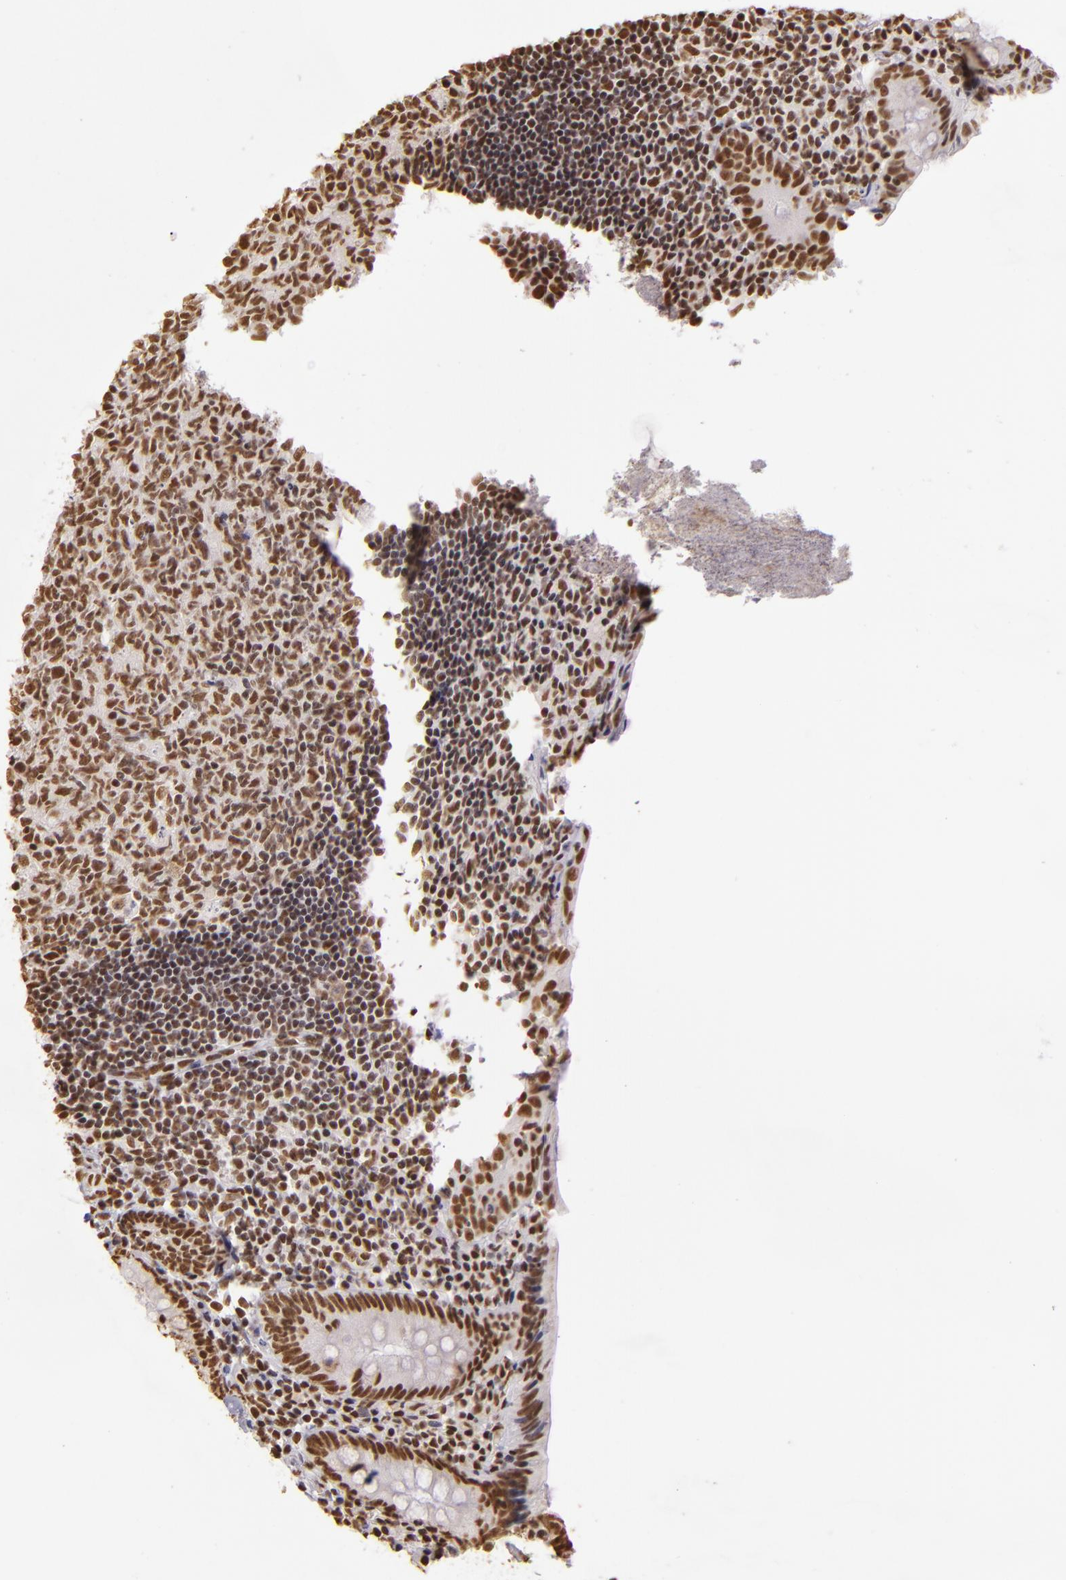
{"staining": {"intensity": "moderate", "quantity": ">75%", "location": "nuclear"}, "tissue": "appendix", "cell_type": "Glandular cells", "image_type": "normal", "snomed": [{"axis": "morphology", "description": "Normal tissue, NOS"}, {"axis": "topography", "description": "Appendix"}], "caption": "Brown immunohistochemical staining in benign human appendix shows moderate nuclear staining in approximately >75% of glandular cells. Ihc stains the protein of interest in brown and the nuclei are stained blue.", "gene": "PAPOLA", "patient": {"sex": "female", "age": 10}}